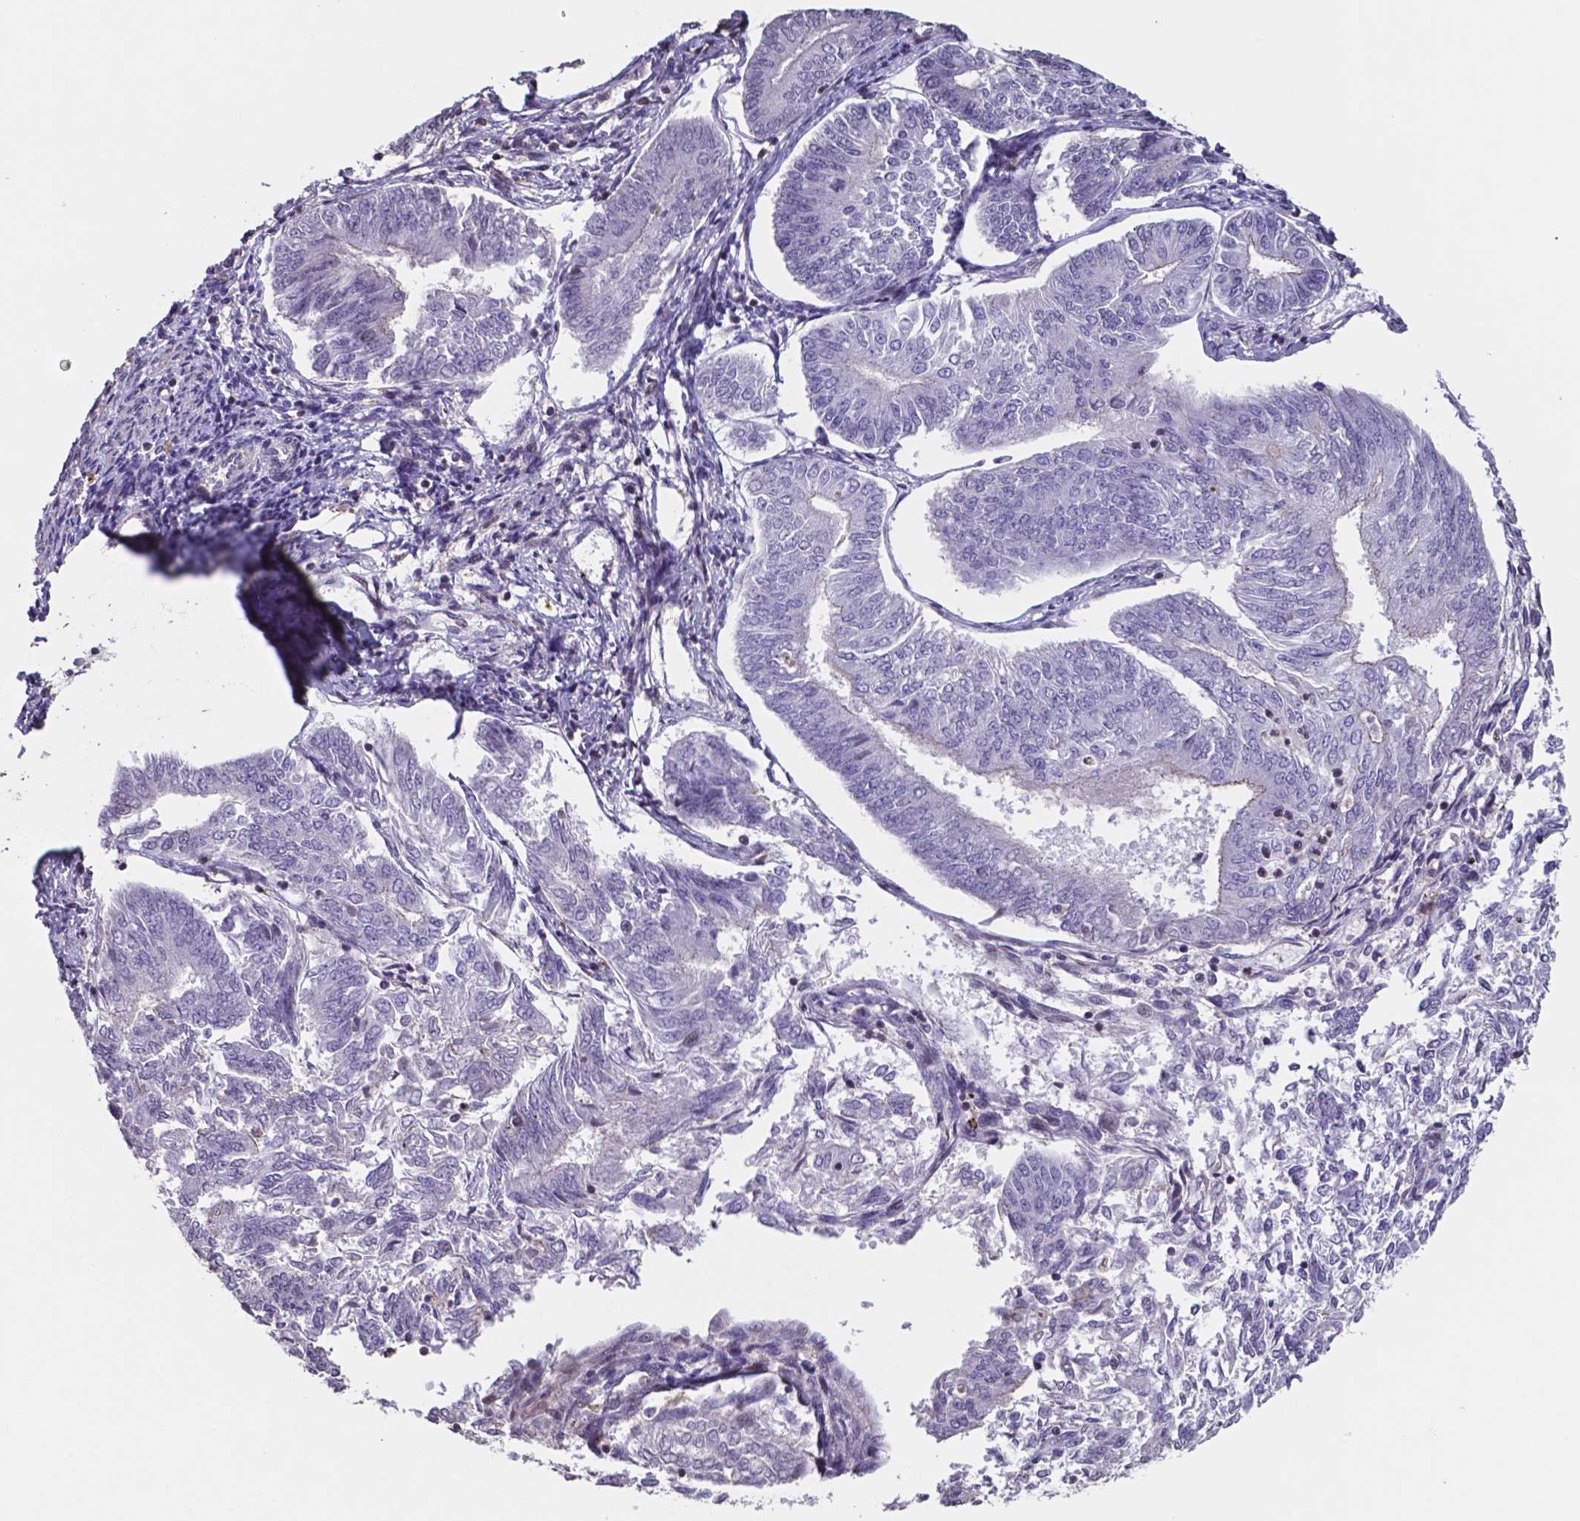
{"staining": {"intensity": "negative", "quantity": "none", "location": "none"}, "tissue": "endometrial cancer", "cell_type": "Tumor cells", "image_type": "cancer", "snomed": [{"axis": "morphology", "description": "Adenocarcinoma, NOS"}, {"axis": "topography", "description": "Endometrium"}], "caption": "Tumor cells show no significant protein expression in endometrial cancer.", "gene": "MLC1", "patient": {"sex": "female", "age": 58}}